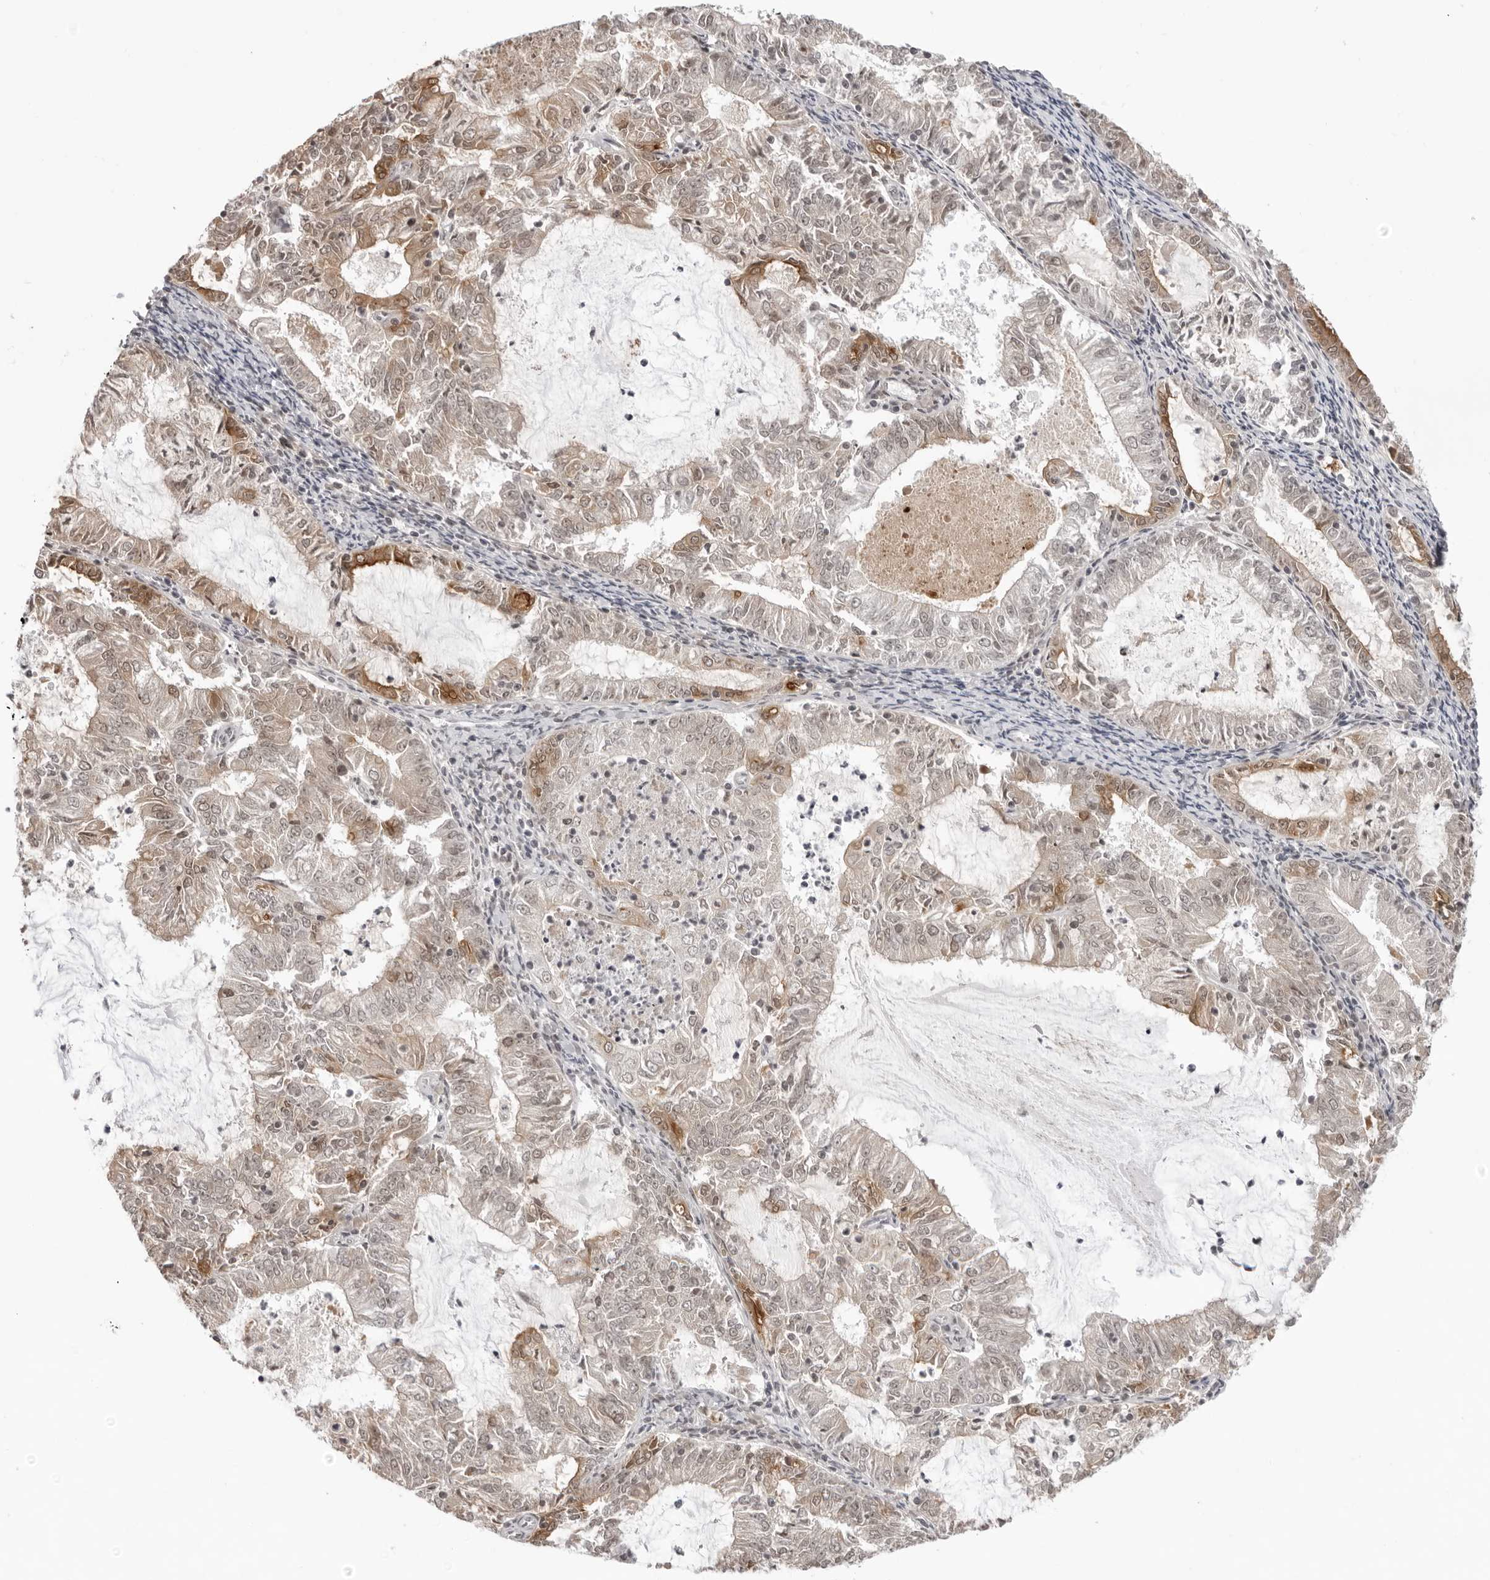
{"staining": {"intensity": "moderate", "quantity": "25%-75%", "location": "cytoplasmic/membranous,nuclear"}, "tissue": "endometrial cancer", "cell_type": "Tumor cells", "image_type": "cancer", "snomed": [{"axis": "morphology", "description": "Adenocarcinoma, NOS"}, {"axis": "topography", "description": "Endometrium"}], "caption": "Immunohistochemistry (DAB (3,3'-diaminobenzidine)) staining of human endometrial cancer (adenocarcinoma) reveals moderate cytoplasmic/membranous and nuclear protein staining in about 25%-75% of tumor cells.", "gene": "EXOSC10", "patient": {"sex": "female", "age": 57}}